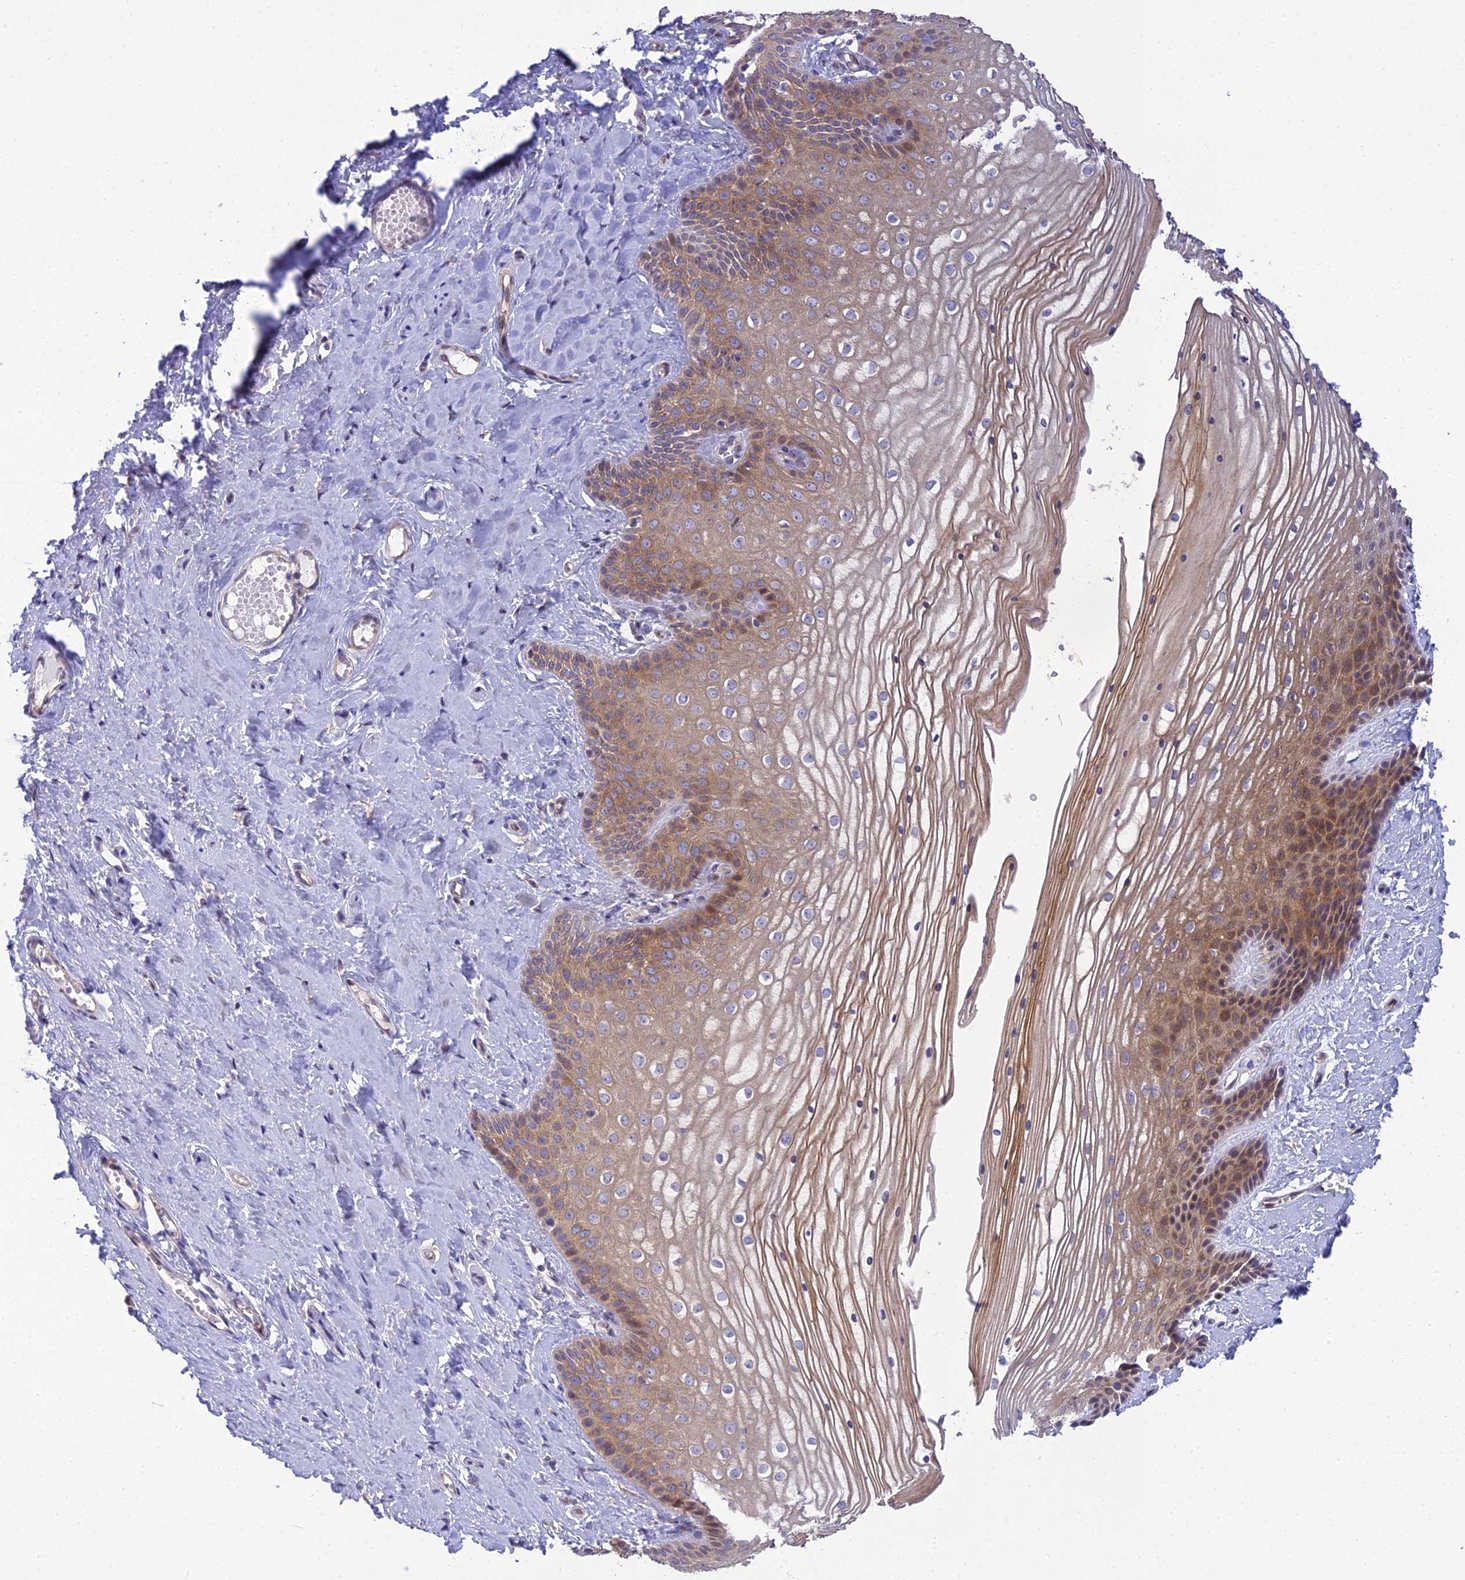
{"staining": {"intensity": "moderate", "quantity": "25%-75%", "location": "cytoplasmic/membranous"}, "tissue": "vagina", "cell_type": "Squamous epithelial cells", "image_type": "normal", "snomed": [{"axis": "morphology", "description": "Normal tissue, NOS"}, {"axis": "topography", "description": "Vagina"}, {"axis": "topography", "description": "Cervix"}], "caption": "Approximately 25%-75% of squamous epithelial cells in unremarkable vagina demonstrate moderate cytoplasmic/membranous protein expression as visualized by brown immunohistochemical staining.", "gene": "CLCN7", "patient": {"sex": "female", "age": 40}}